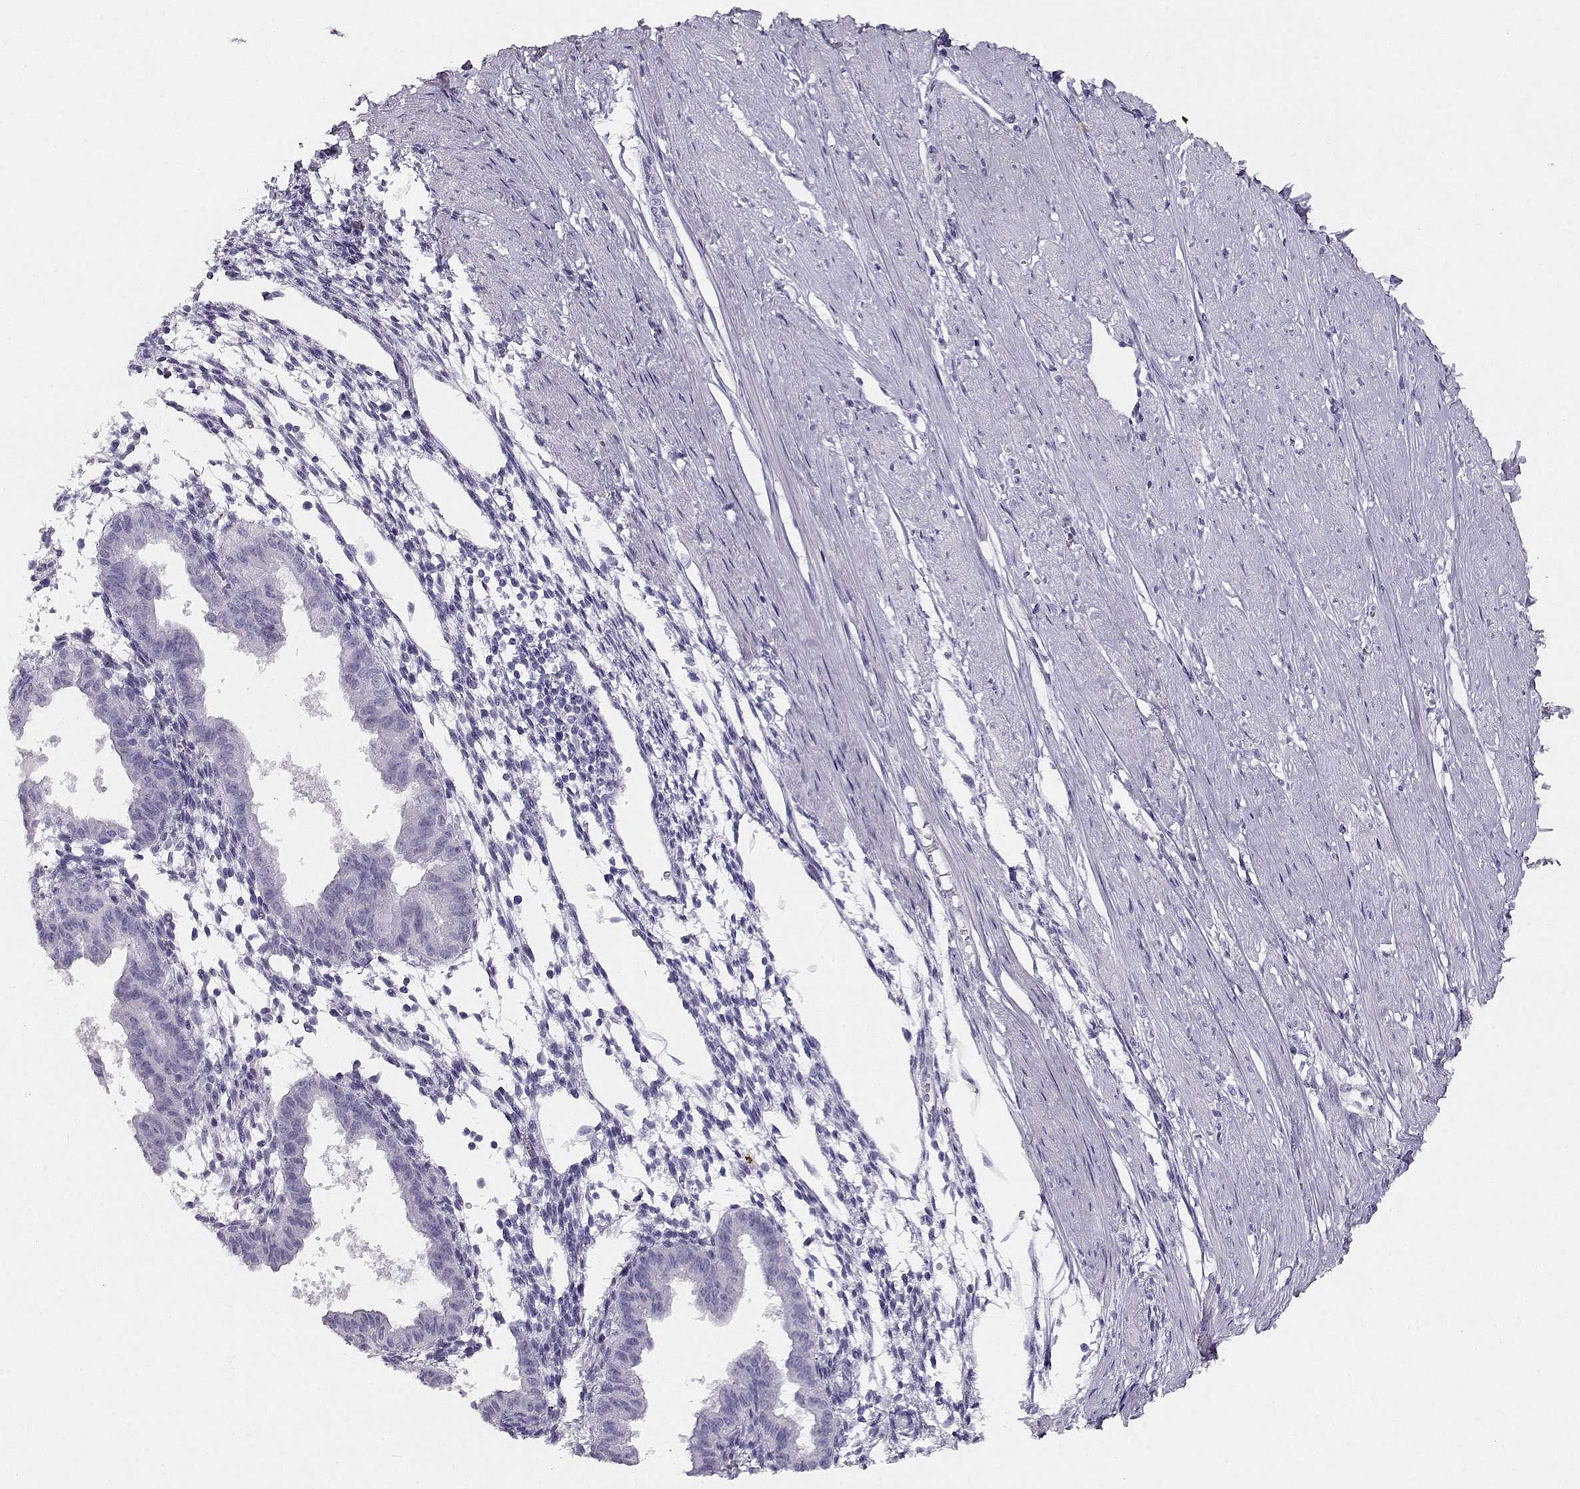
{"staining": {"intensity": "negative", "quantity": "none", "location": "none"}, "tissue": "endometrium", "cell_type": "Cells in endometrial stroma", "image_type": "normal", "snomed": [{"axis": "morphology", "description": "Normal tissue, NOS"}, {"axis": "topography", "description": "Endometrium"}], "caption": "The micrograph displays no staining of cells in endometrial stroma in normal endometrium. (DAB (3,3'-diaminobenzidine) immunohistochemistry (IHC) visualized using brightfield microscopy, high magnification).", "gene": "ACTN2", "patient": {"sex": "female", "age": 37}}